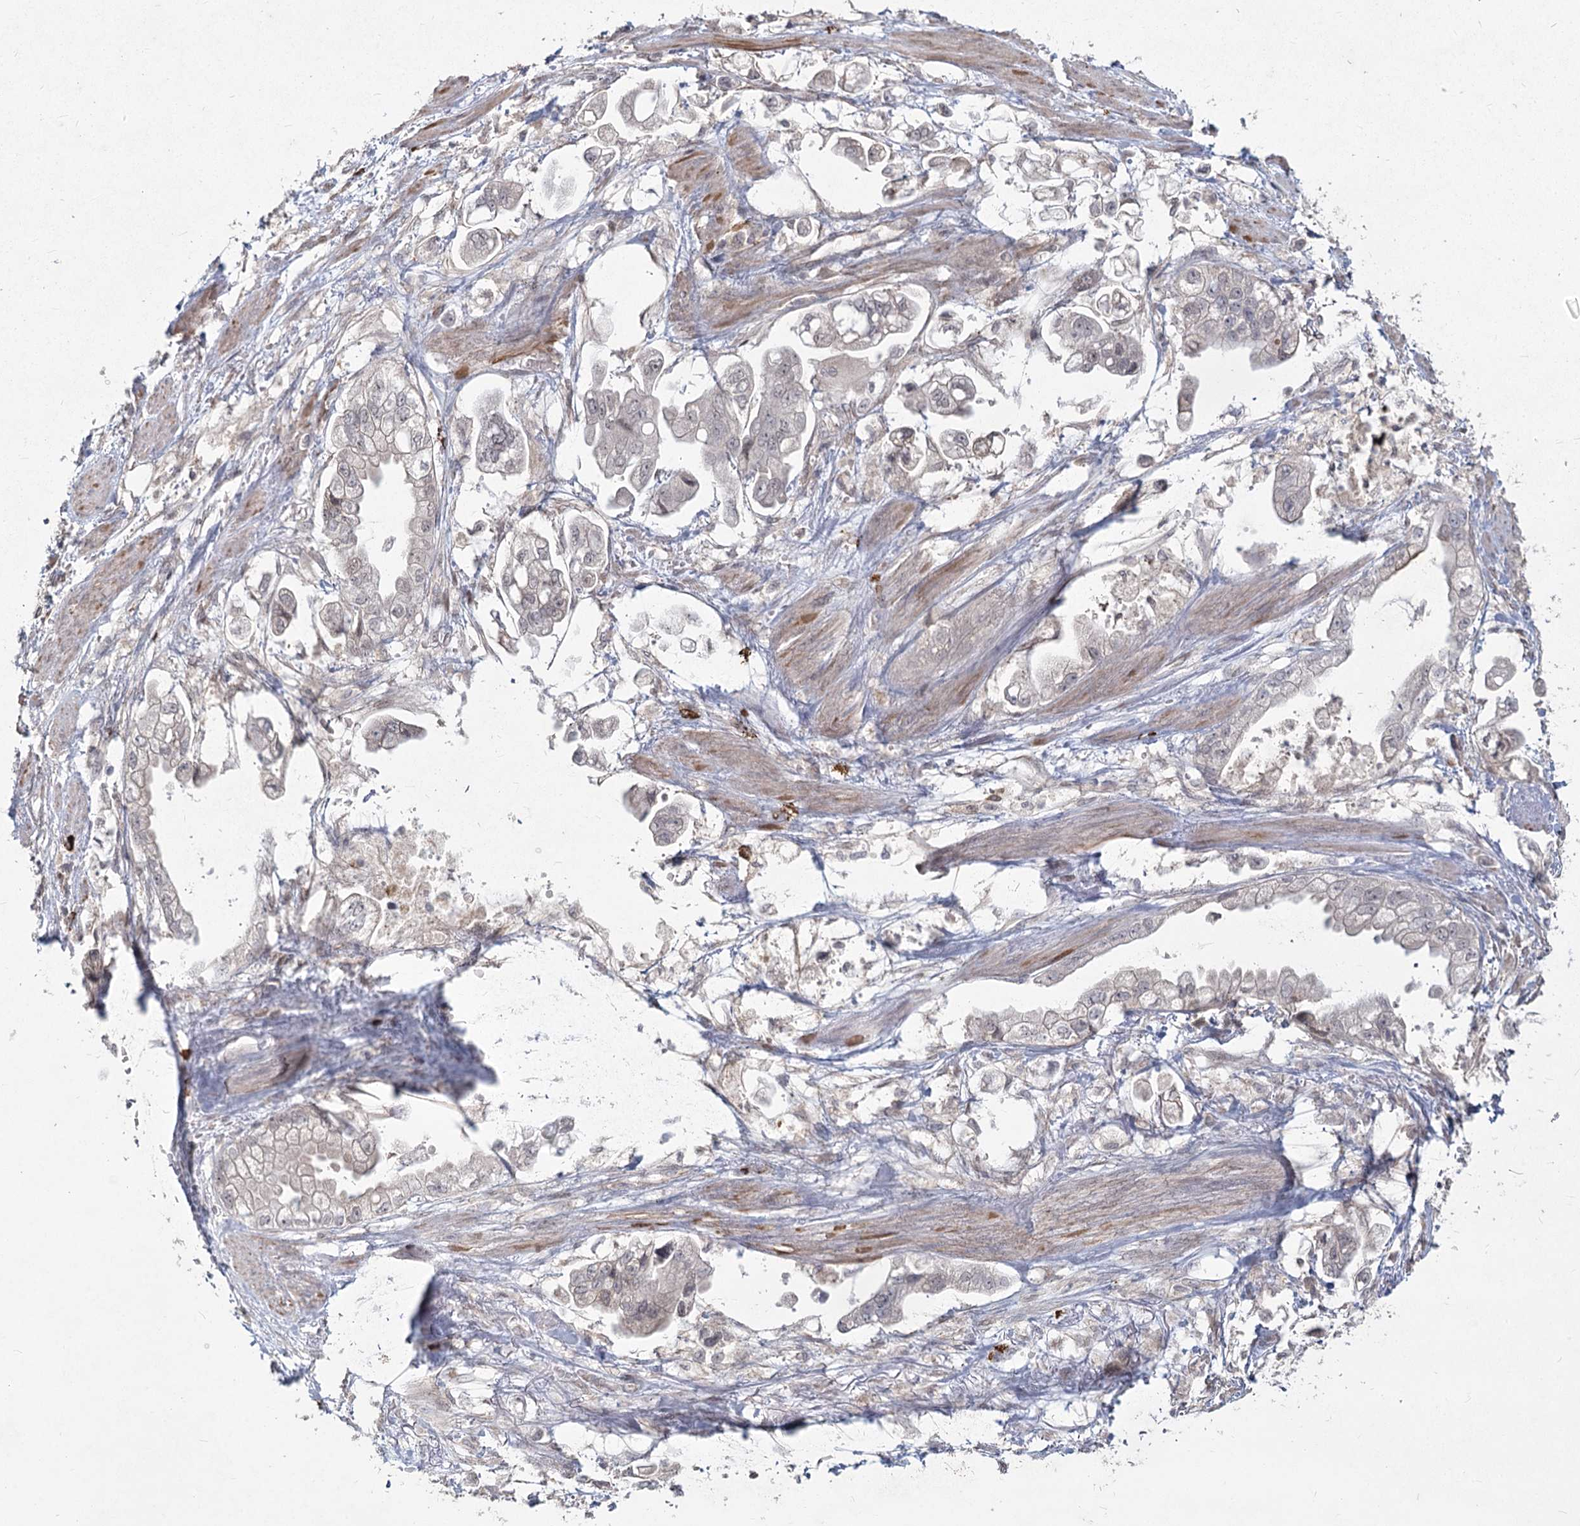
{"staining": {"intensity": "negative", "quantity": "none", "location": "none"}, "tissue": "stomach cancer", "cell_type": "Tumor cells", "image_type": "cancer", "snomed": [{"axis": "morphology", "description": "Adenocarcinoma, NOS"}, {"axis": "topography", "description": "Stomach"}], "caption": "High power microscopy photomicrograph of an IHC photomicrograph of stomach adenocarcinoma, revealing no significant positivity in tumor cells. Brightfield microscopy of immunohistochemistry stained with DAB (3,3'-diaminobenzidine) (brown) and hematoxylin (blue), captured at high magnification.", "gene": "AP2M1", "patient": {"sex": "male", "age": 62}}